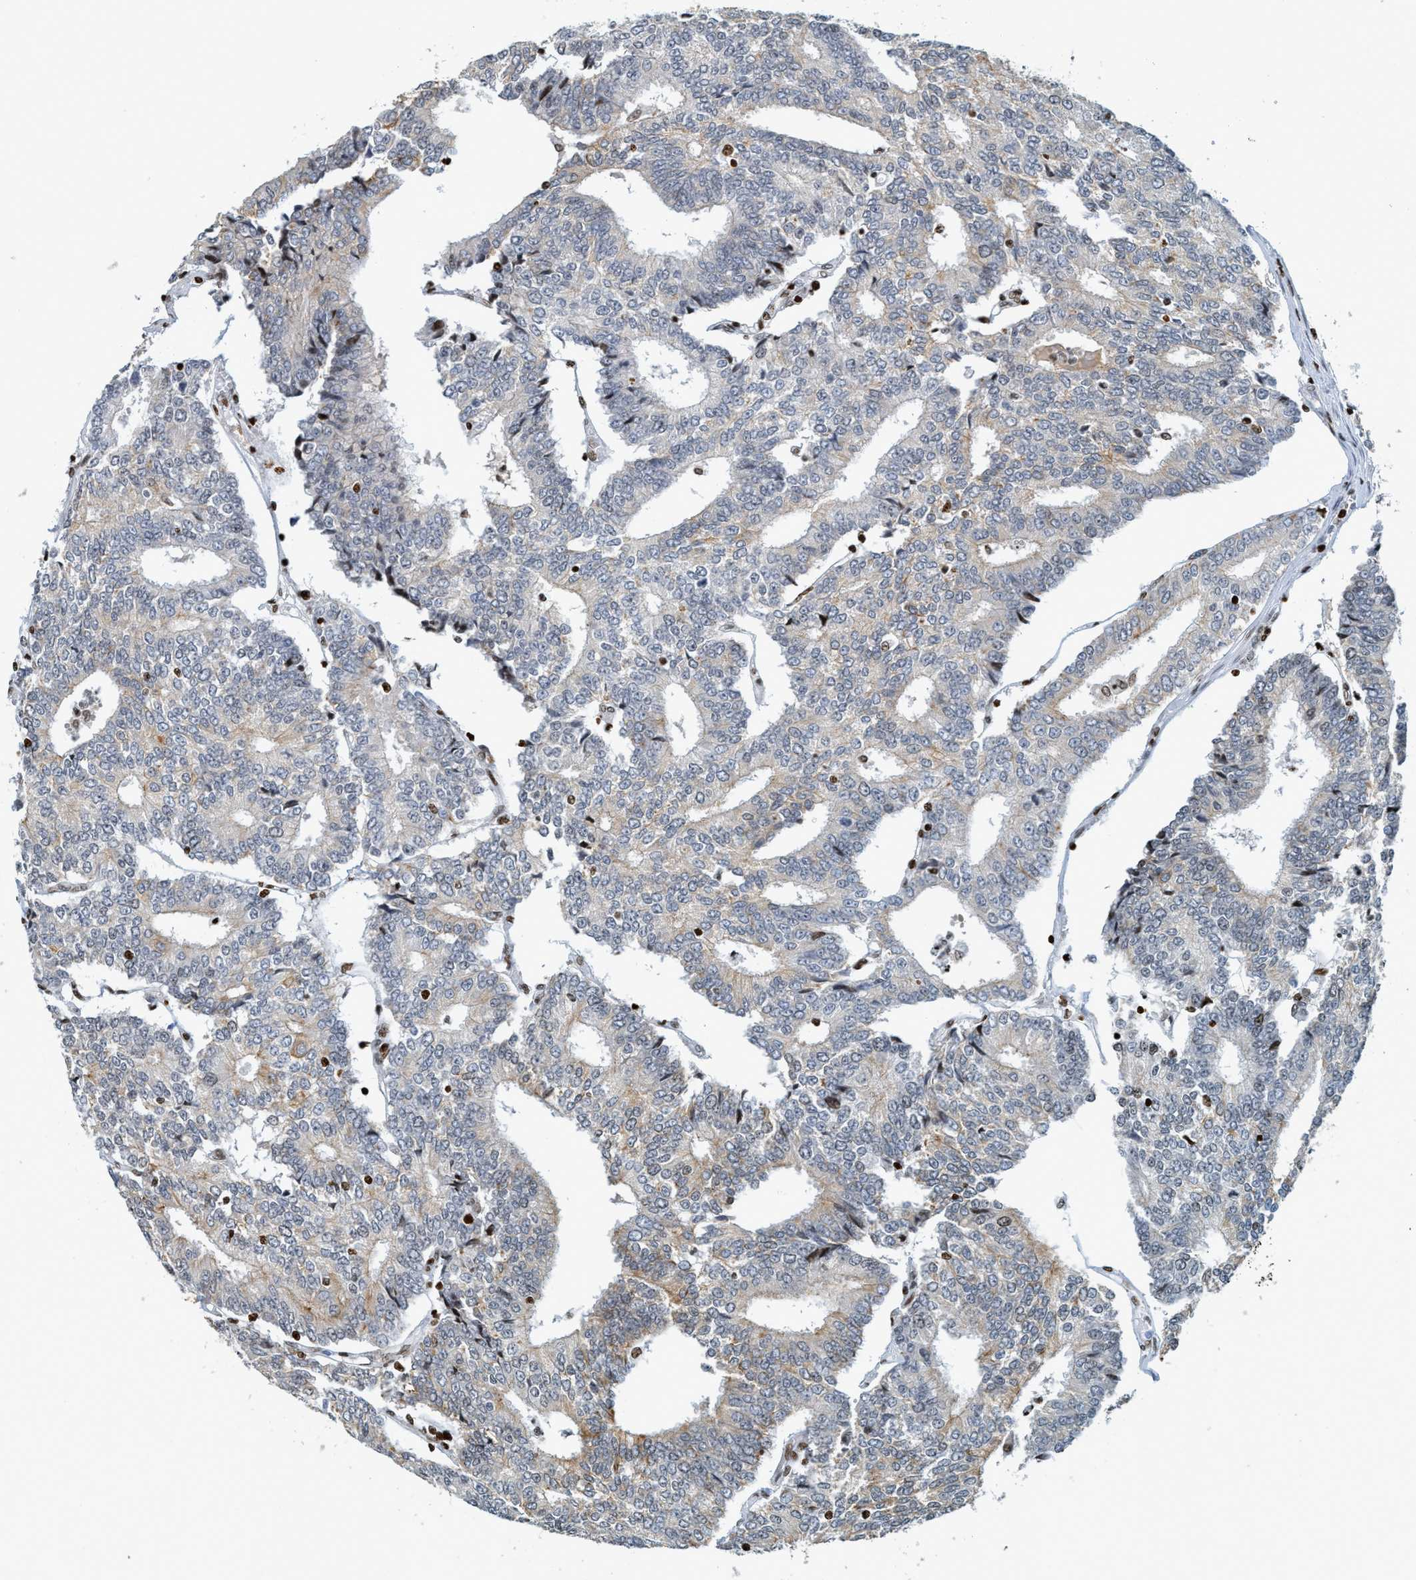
{"staining": {"intensity": "moderate", "quantity": "<25%", "location": "cytoplasmic/membranous"}, "tissue": "prostate cancer", "cell_type": "Tumor cells", "image_type": "cancer", "snomed": [{"axis": "morphology", "description": "Normal tissue, NOS"}, {"axis": "morphology", "description": "Adenocarcinoma, High grade"}, {"axis": "topography", "description": "Prostate"}, {"axis": "topography", "description": "Seminal veicle"}], "caption": "High-power microscopy captured an immunohistochemistry (IHC) micrograph of prostate cancer (adenocarcinoma (high-grade)), revealing moderate cytoplasmic/membranous expression in approximately <25% of tumor cells.", "gene": "SH3D19", "patient": {"sex": "male", "age": 55}}